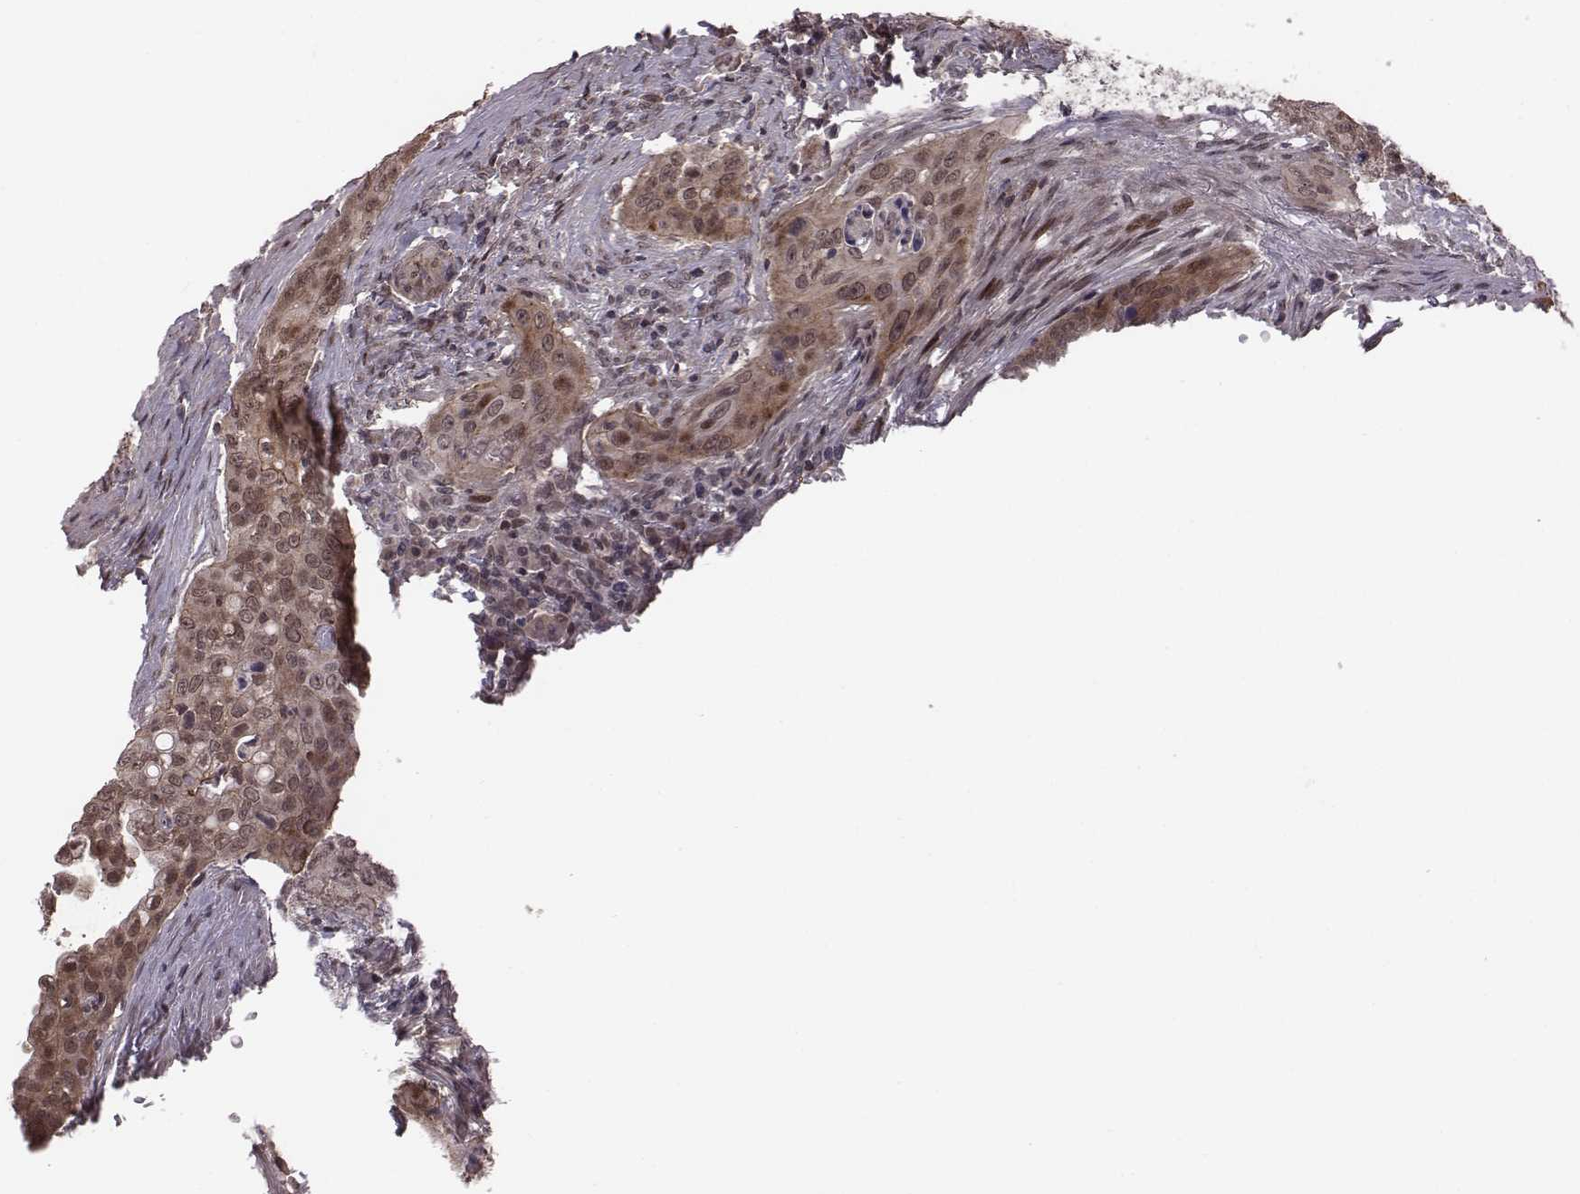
{"staining": {"intensity": "weak", "quantity": ">75%", "location": "cytoplasmic/membranous,nuclear"}, "tissue": "urothelial cancer", "cell_type": "Tumor cells", "image_type": "cancer", "snomed": [{"axis": "morphology", "description": "Urothelial carcinoma, High grade"}, {"axis": "topography", "description": "Urinary bladder"}], "caption": "A low amount of weak cytoplasmic/membranous and nuclear expression is seen in approximately >75% of tumor cells in urothelial cancer tissue.", "gene": "RPL3", "patient": {"sex": "male", "age": 82}}